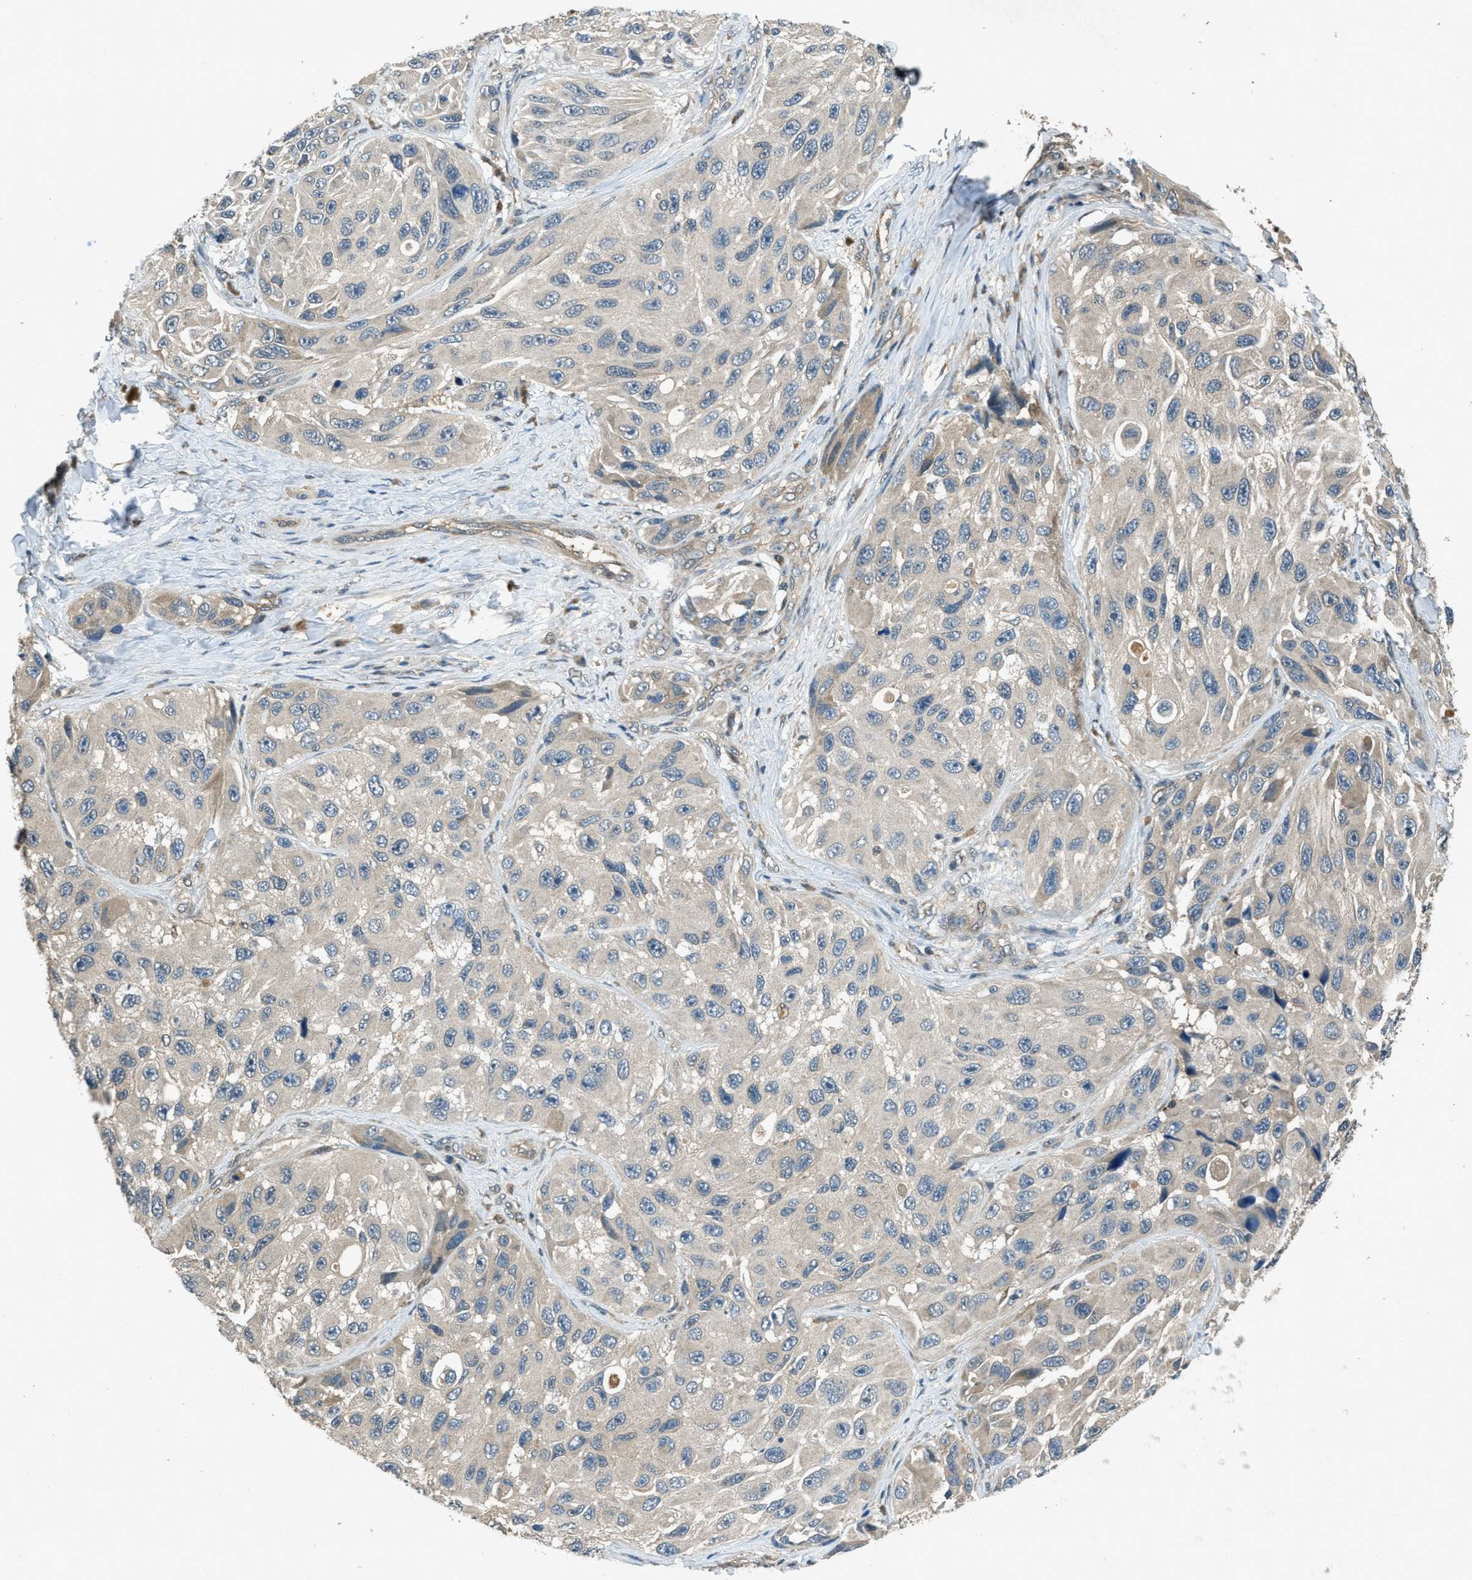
{"staining": {"intensity": "weak", "quantity": "<25%", "location": "cytoplasmic/membranous"}, "tissue": "melanoma", "cell_type": "Tumor cells", "image_type": "cancer", "snomed": [{"axis": "morphology", "description": "Malignant melanoma, NOS"}, {"axis": "topography", "description": "Skin"}], "caption": "Photomicrograph shows no protein staining in tumor cells of melanoma tissue.", "gene": "DUSP6", "patient": {"sex": "female", "age": 73}}